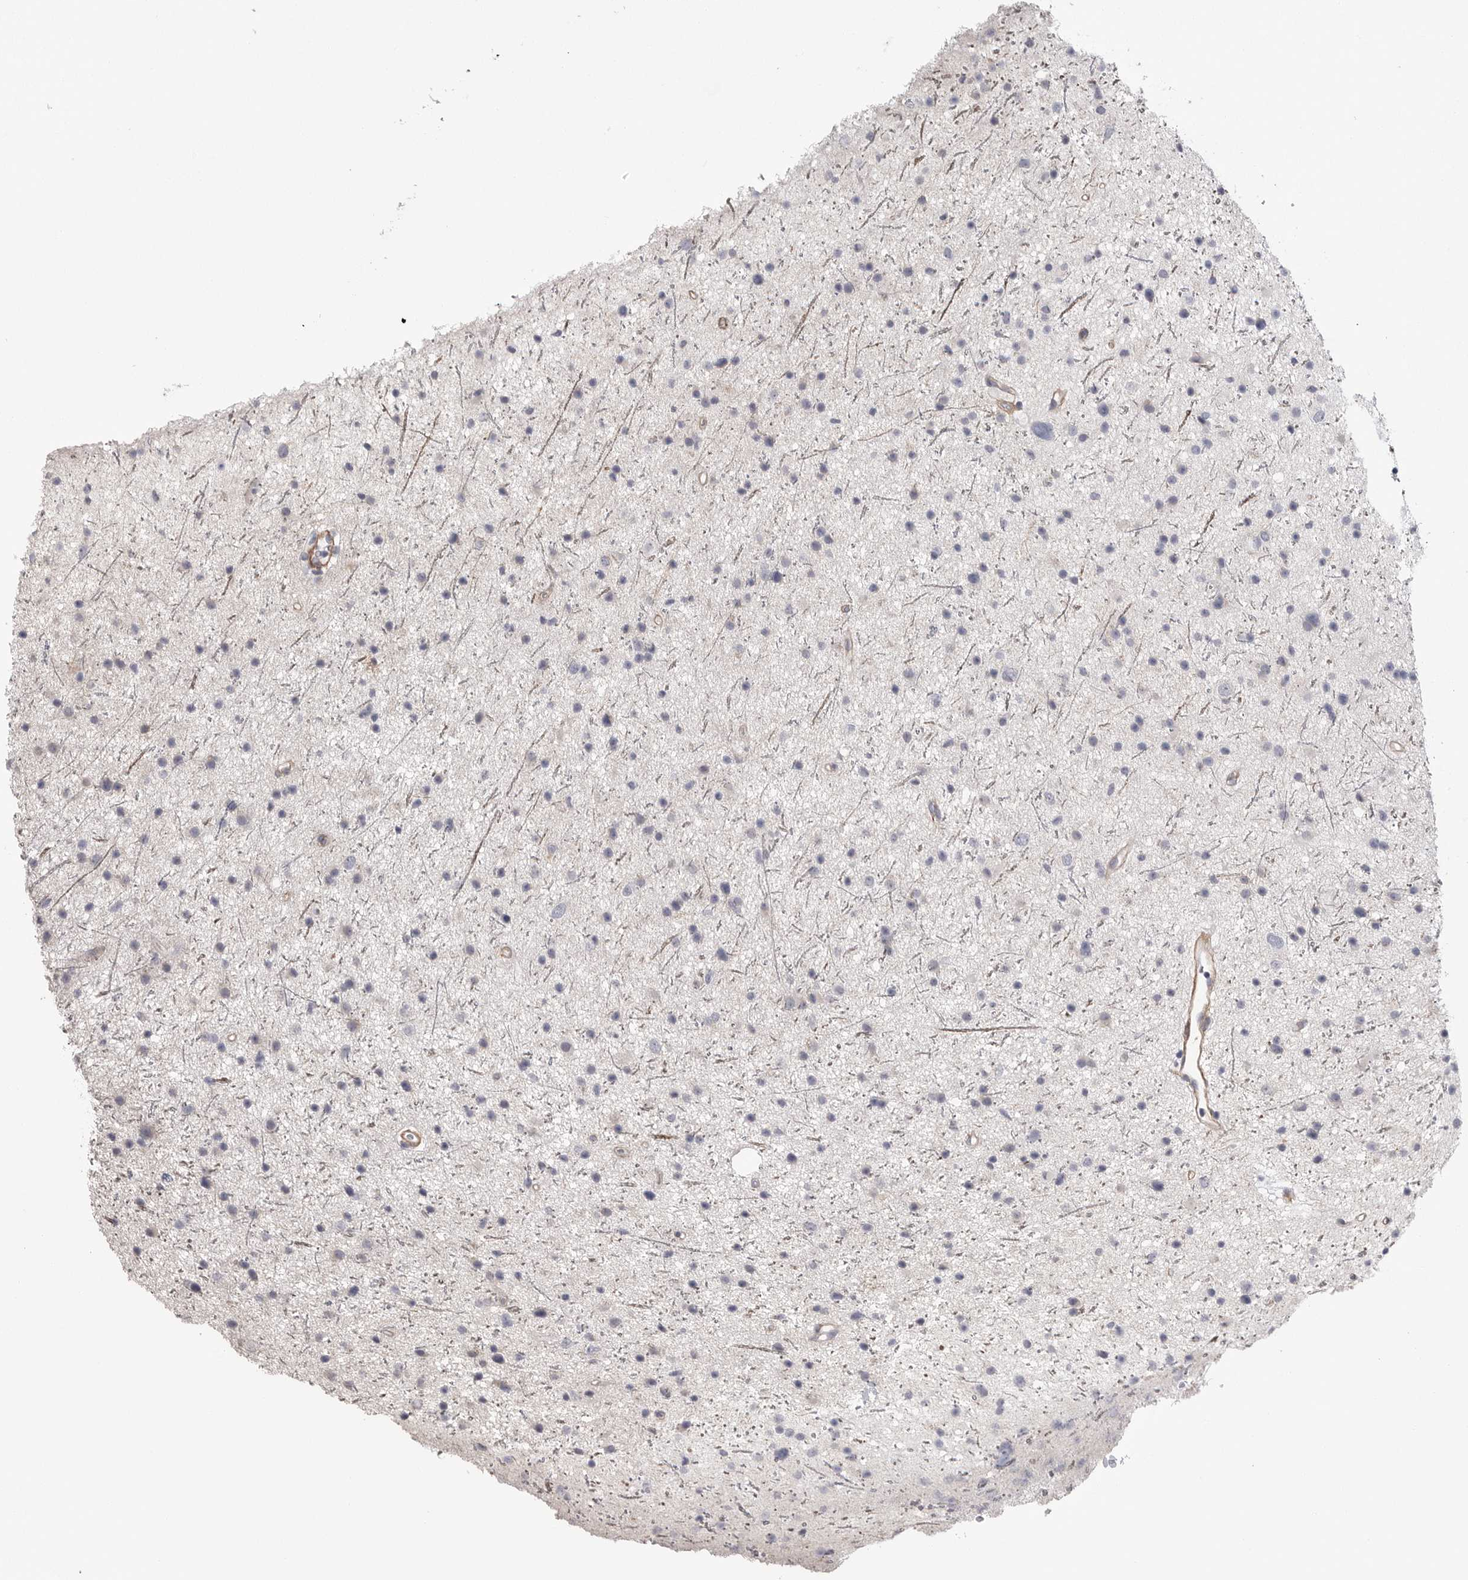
{"staining": {"intensity": "negative", "quantity": "none", "location": "none"}, "tissue": "glioma", "cell_type": "Tumor cells", "image_type": "cancer", "snomed": [{"axis": "morphology", "description": "Glioma, malignant, Low grade"}, {"axis": "topography", "description": "Cerebral cortex"}], "caption": "High power microscopy photomicrograph of an IHC photomicrograph of glioma, revealing no significant positivity in tumor cells.", "gene": "AKAP12", "patient": {"sex": "female", "age": 39}}